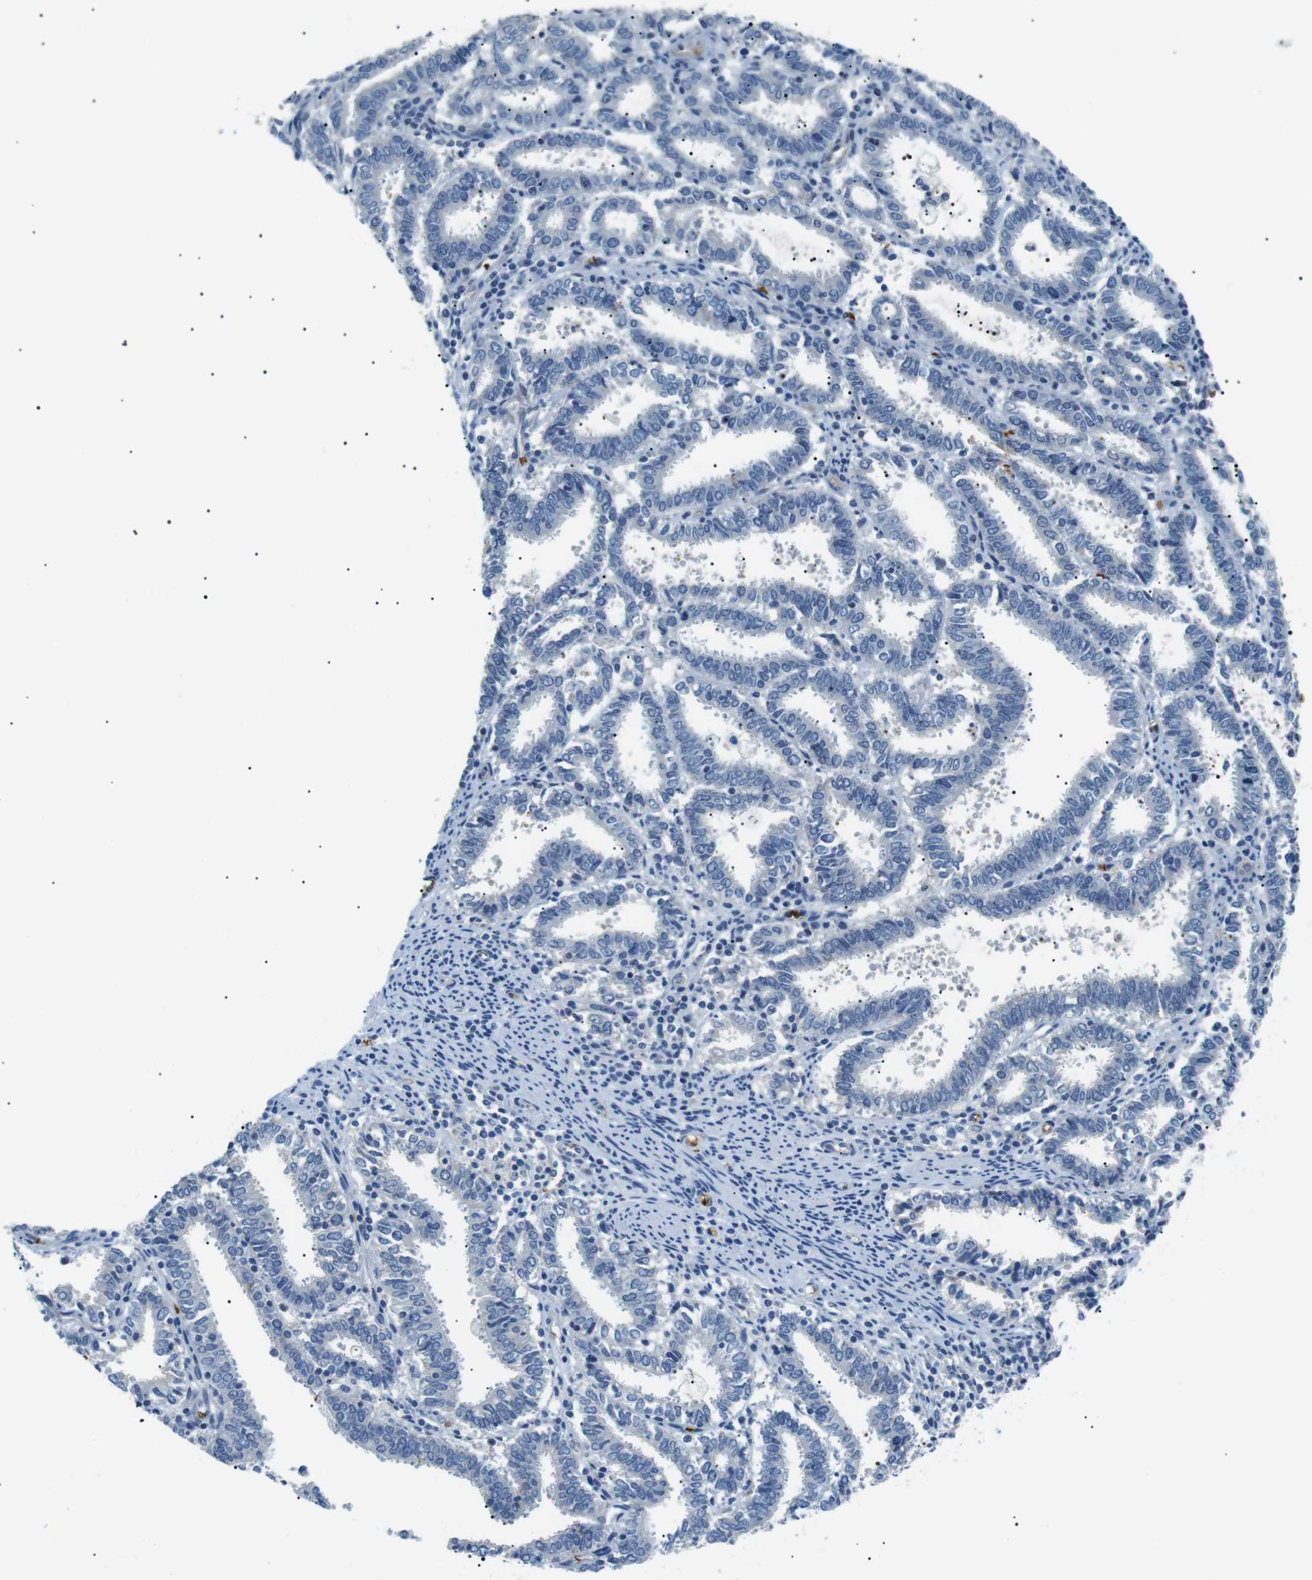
{"staining": {"intensity": "negative", "quantity": "none", "location": "none"}, "tissue": "endometrial cancer", "cell_type": "Tumor cells", "image_type": "cancer", "snomed": [{"axis": "morphology", "description": "Adenocarcinoma, NOS"}, {"axis": "topography", "description": "Uterus"}], "caption": "Histopathology image shows no protein positivity in tumor cells of endometrial cancer tissue.", "gene": "ADCY10", "patient": {"sex": "female", "age": 83}}